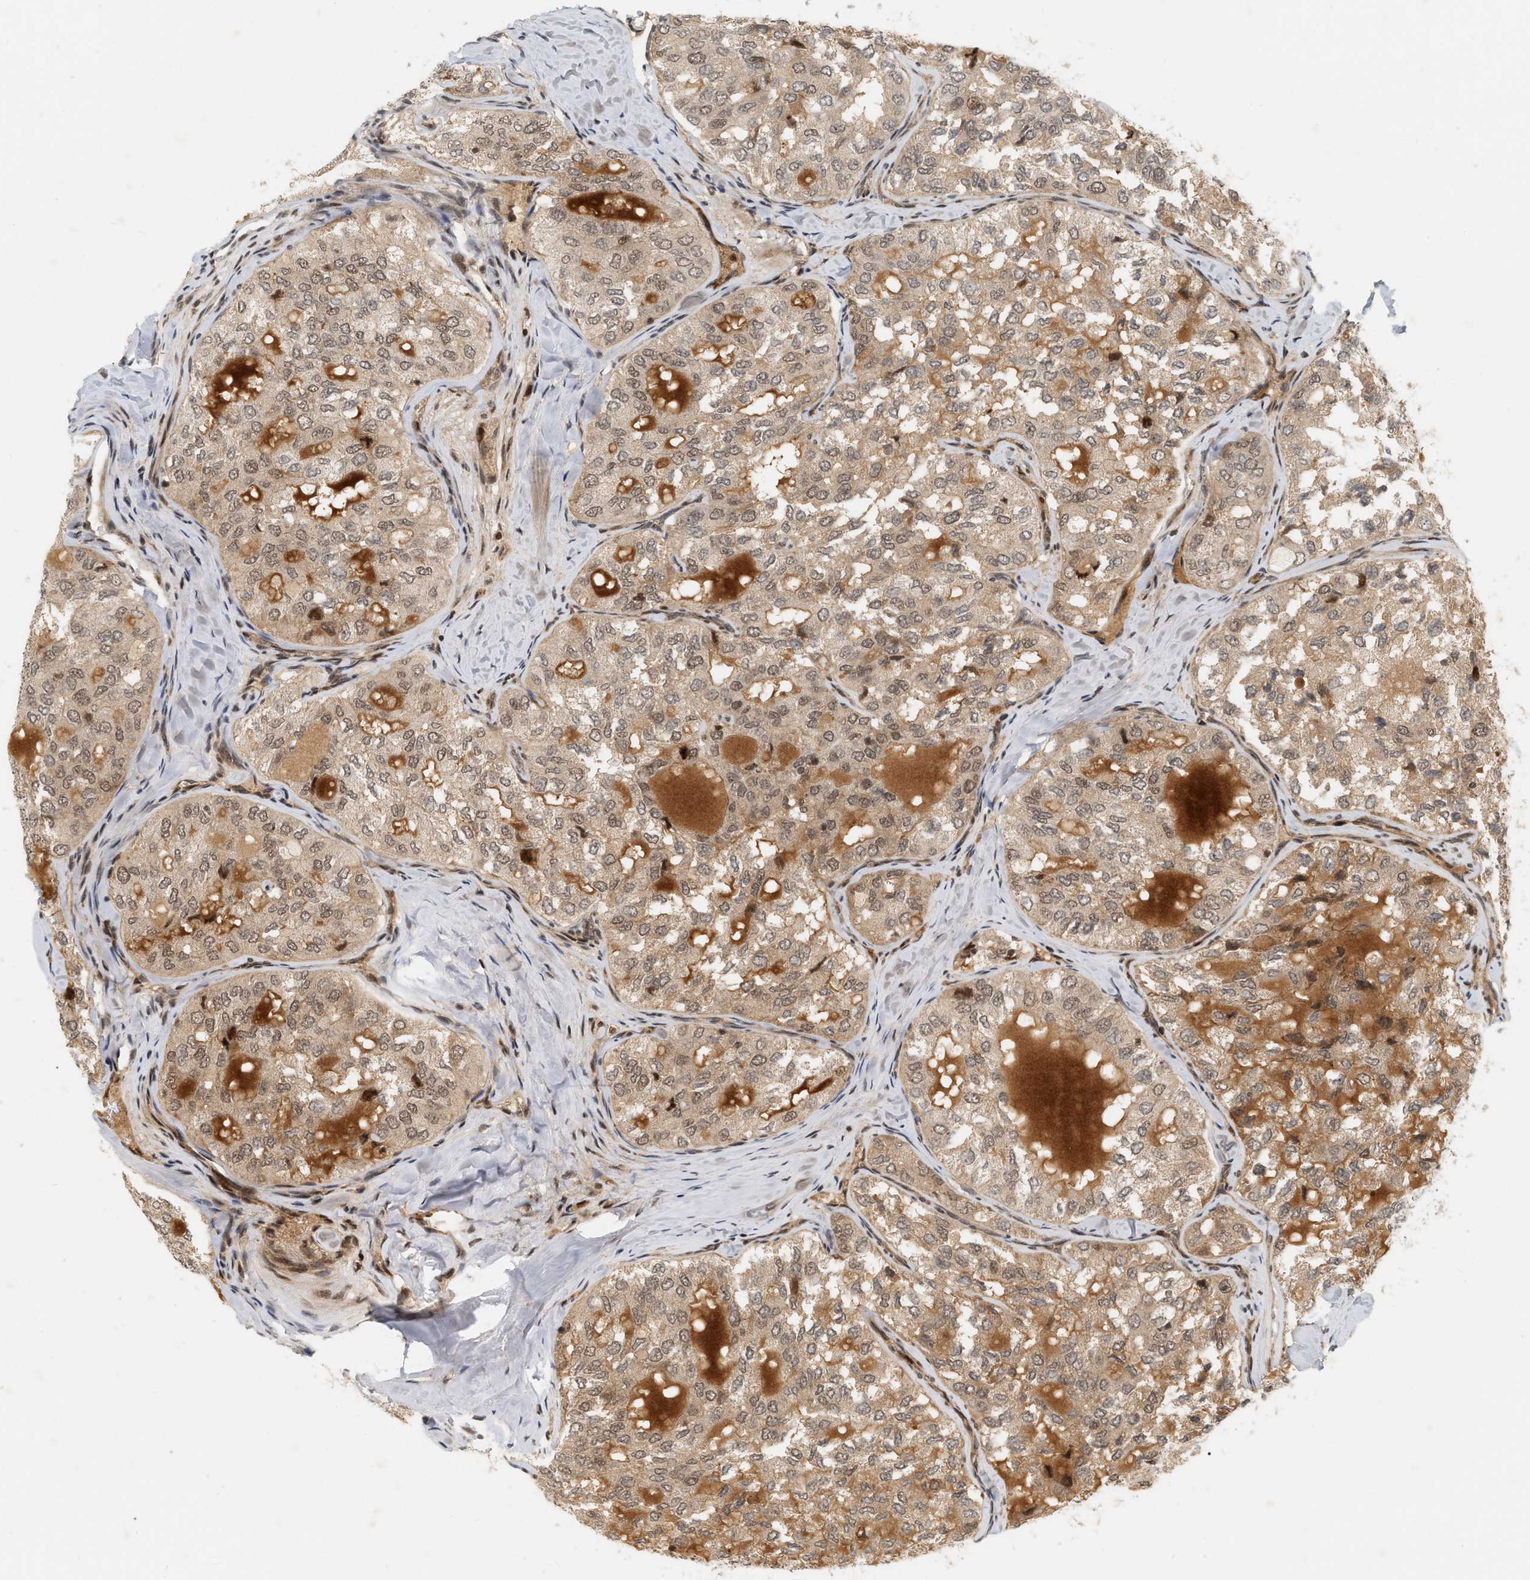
{"staining": {"intensity": "weak", "quantity": ">75%", "location": "cytoplasmic/membranous,nuclear"}, "tissue": "thyroid cancer", "cell_type": "Tumor cells", "image_type": "cancer", "snomed": [{"axis": "morphology", "description": "Follicular adenoma carcinoma, NOS"}, {"axis": "topography", "description": "Thyroid gland"}], "caption": "The immunohistochemical stain highlights weak cytoplasmic/membranous and nuclear positivity in tumor cells of thyroid cancer (follicular adenoma carcinoma) tissue.", "gene": "NFE2L2", "patient": {"sex": "male", "age": 75}}